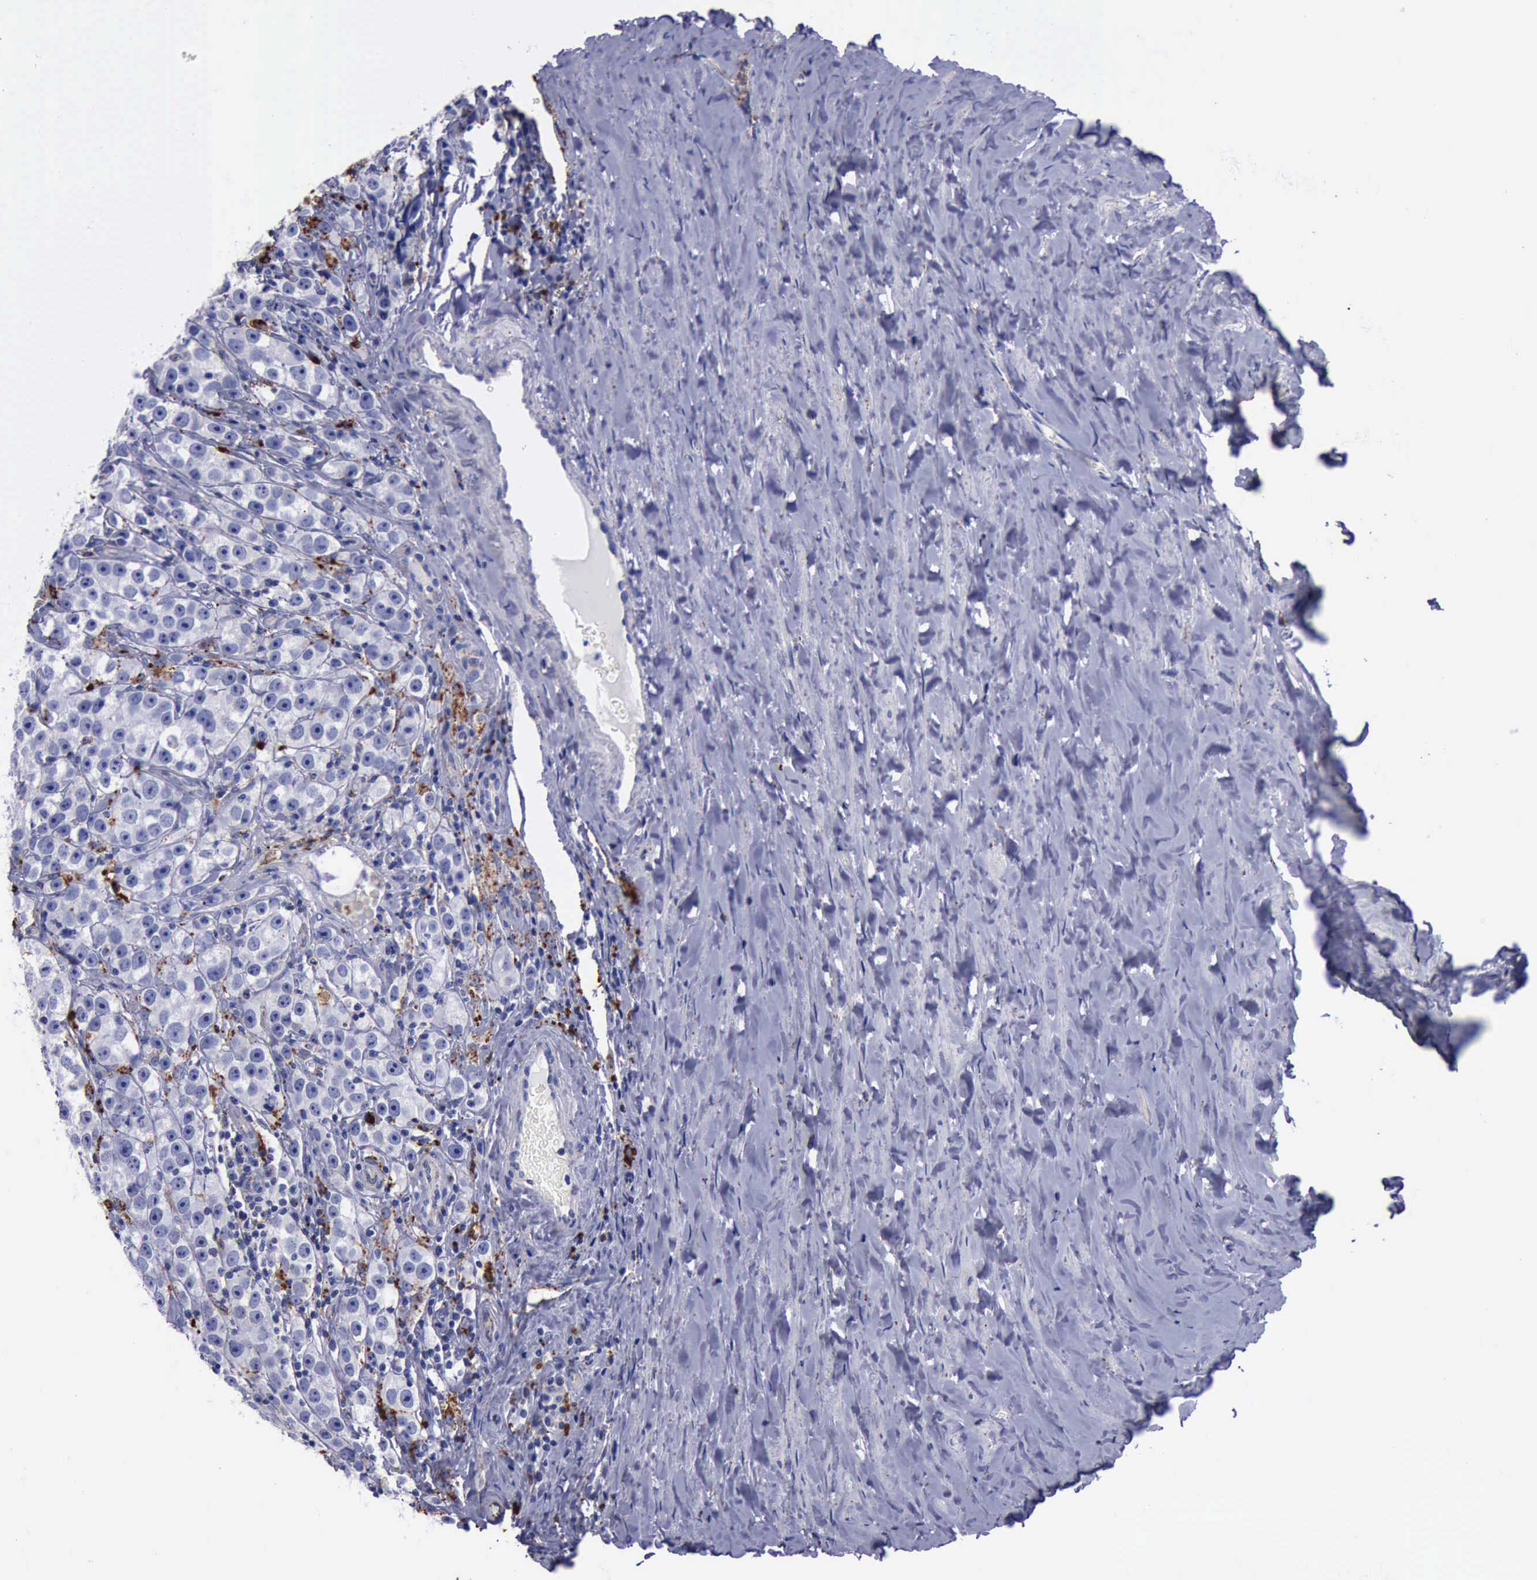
{"staining": {"intensity": "moderate", "quantity": "<25%", "location": "cytoplasmic/membranous"}, "tissue": "testis cancer", "cell_type": "Tumor cells", "image_type": "cancer", "snomed": [{"axis": "morphology", "description": "Seminoma, NOS"}, {"axis": "topography", "description": "Testis"}], "caption": "Moderate cytoplasmic/membranous expression for a protein is identified in approximately <25% of tumor cells of testis seminoma using IHC.", "gene": "CTSD", "patient": {"sex": "male", "age": 32}}